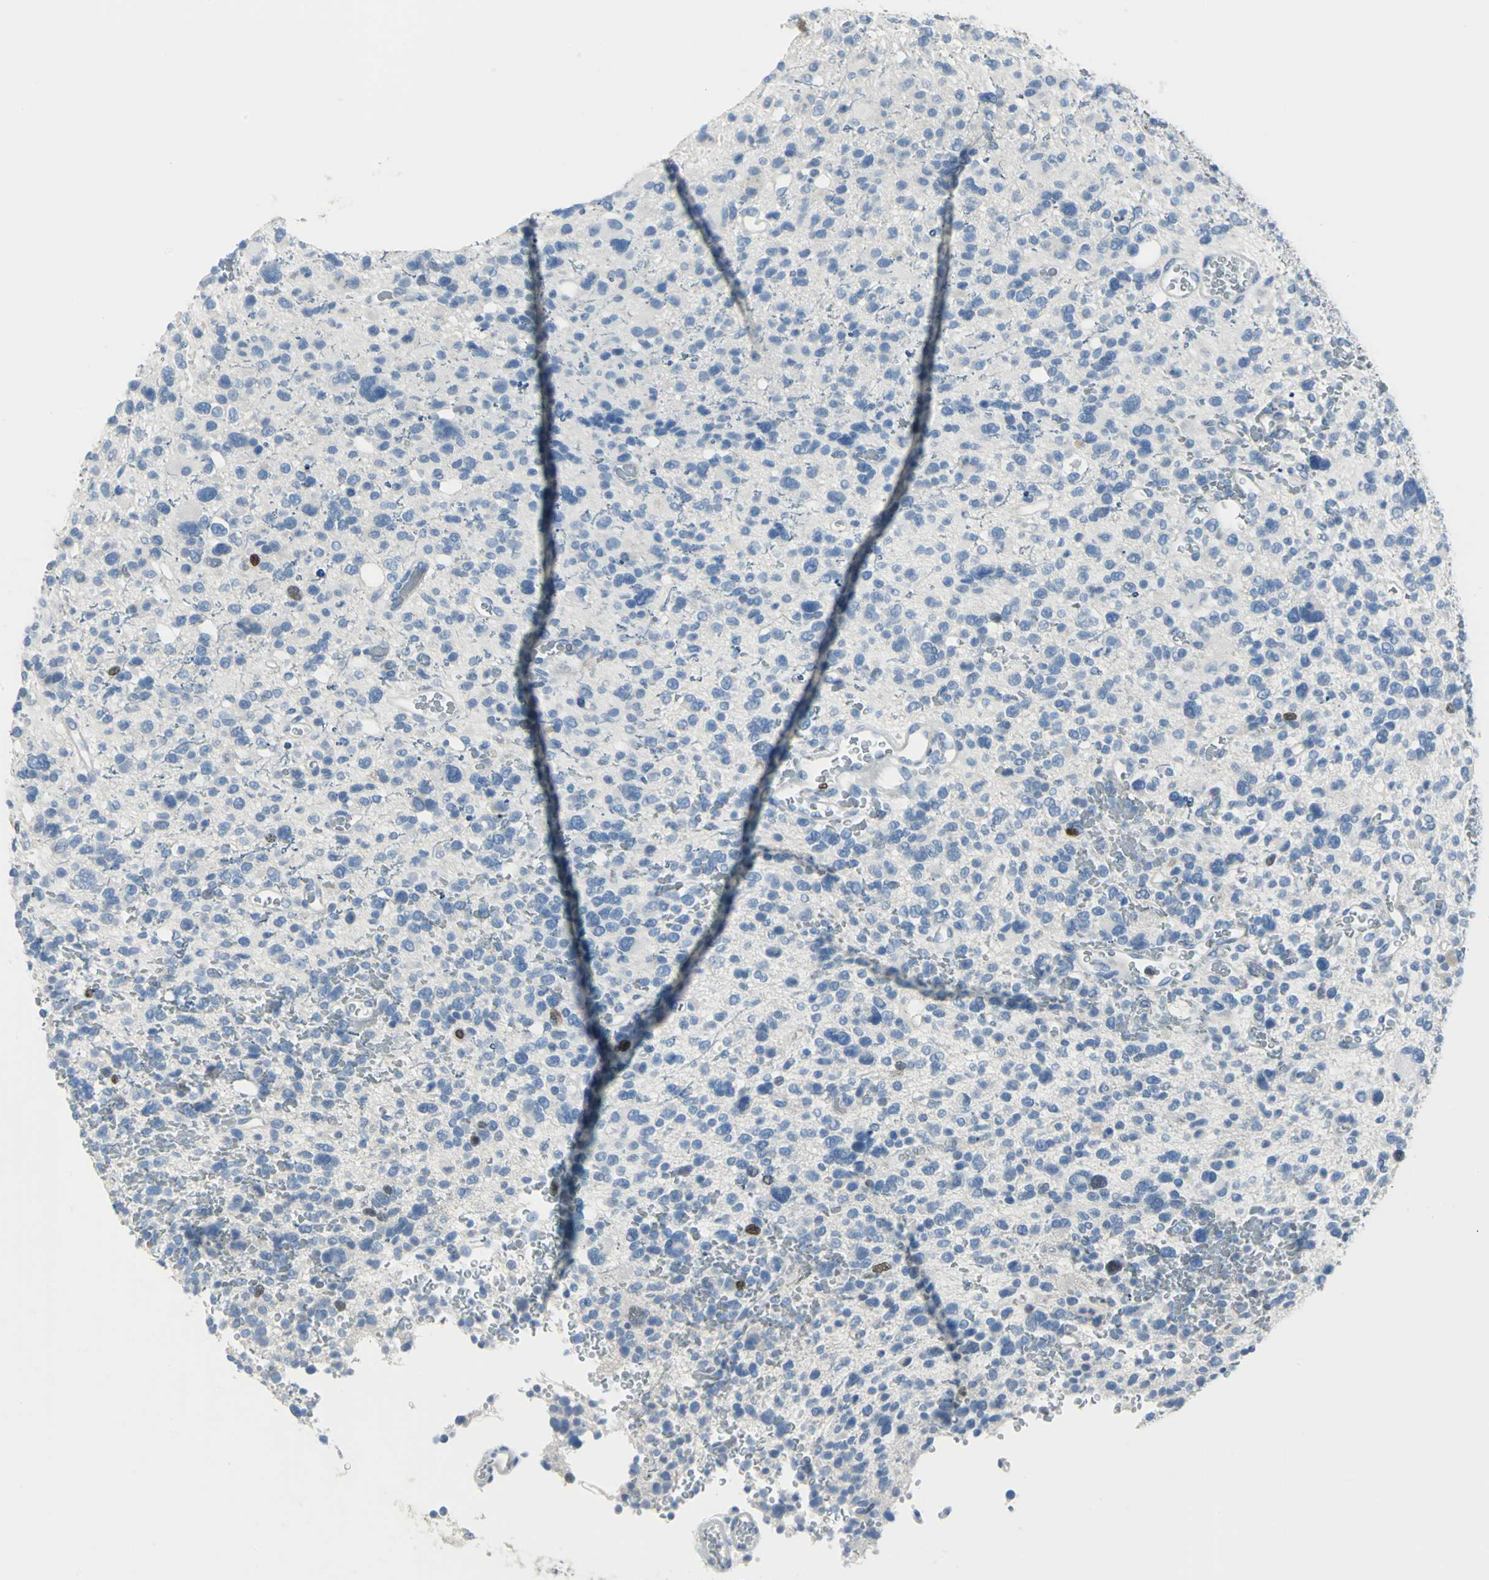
{"staining": {"intensity": "moderate", "quantity": "<25%", "location": "nuclear"}, "tissue": "glioma", "cell_type": "Tumor cells", "image_type": "cancer", "snomed": [{"axis": "morphology", "description": "Glioma, malignant, High grade"}, {"axis": "topography", "description": "Brain"}], "caption": "The micrograph exhibits a brown stain indicating the presence of a protein in the nuclear of tumor cells in malignant glioma (high-grade).", "gene": "MCM3", "patient": {"sex": "male", "age": 48}}